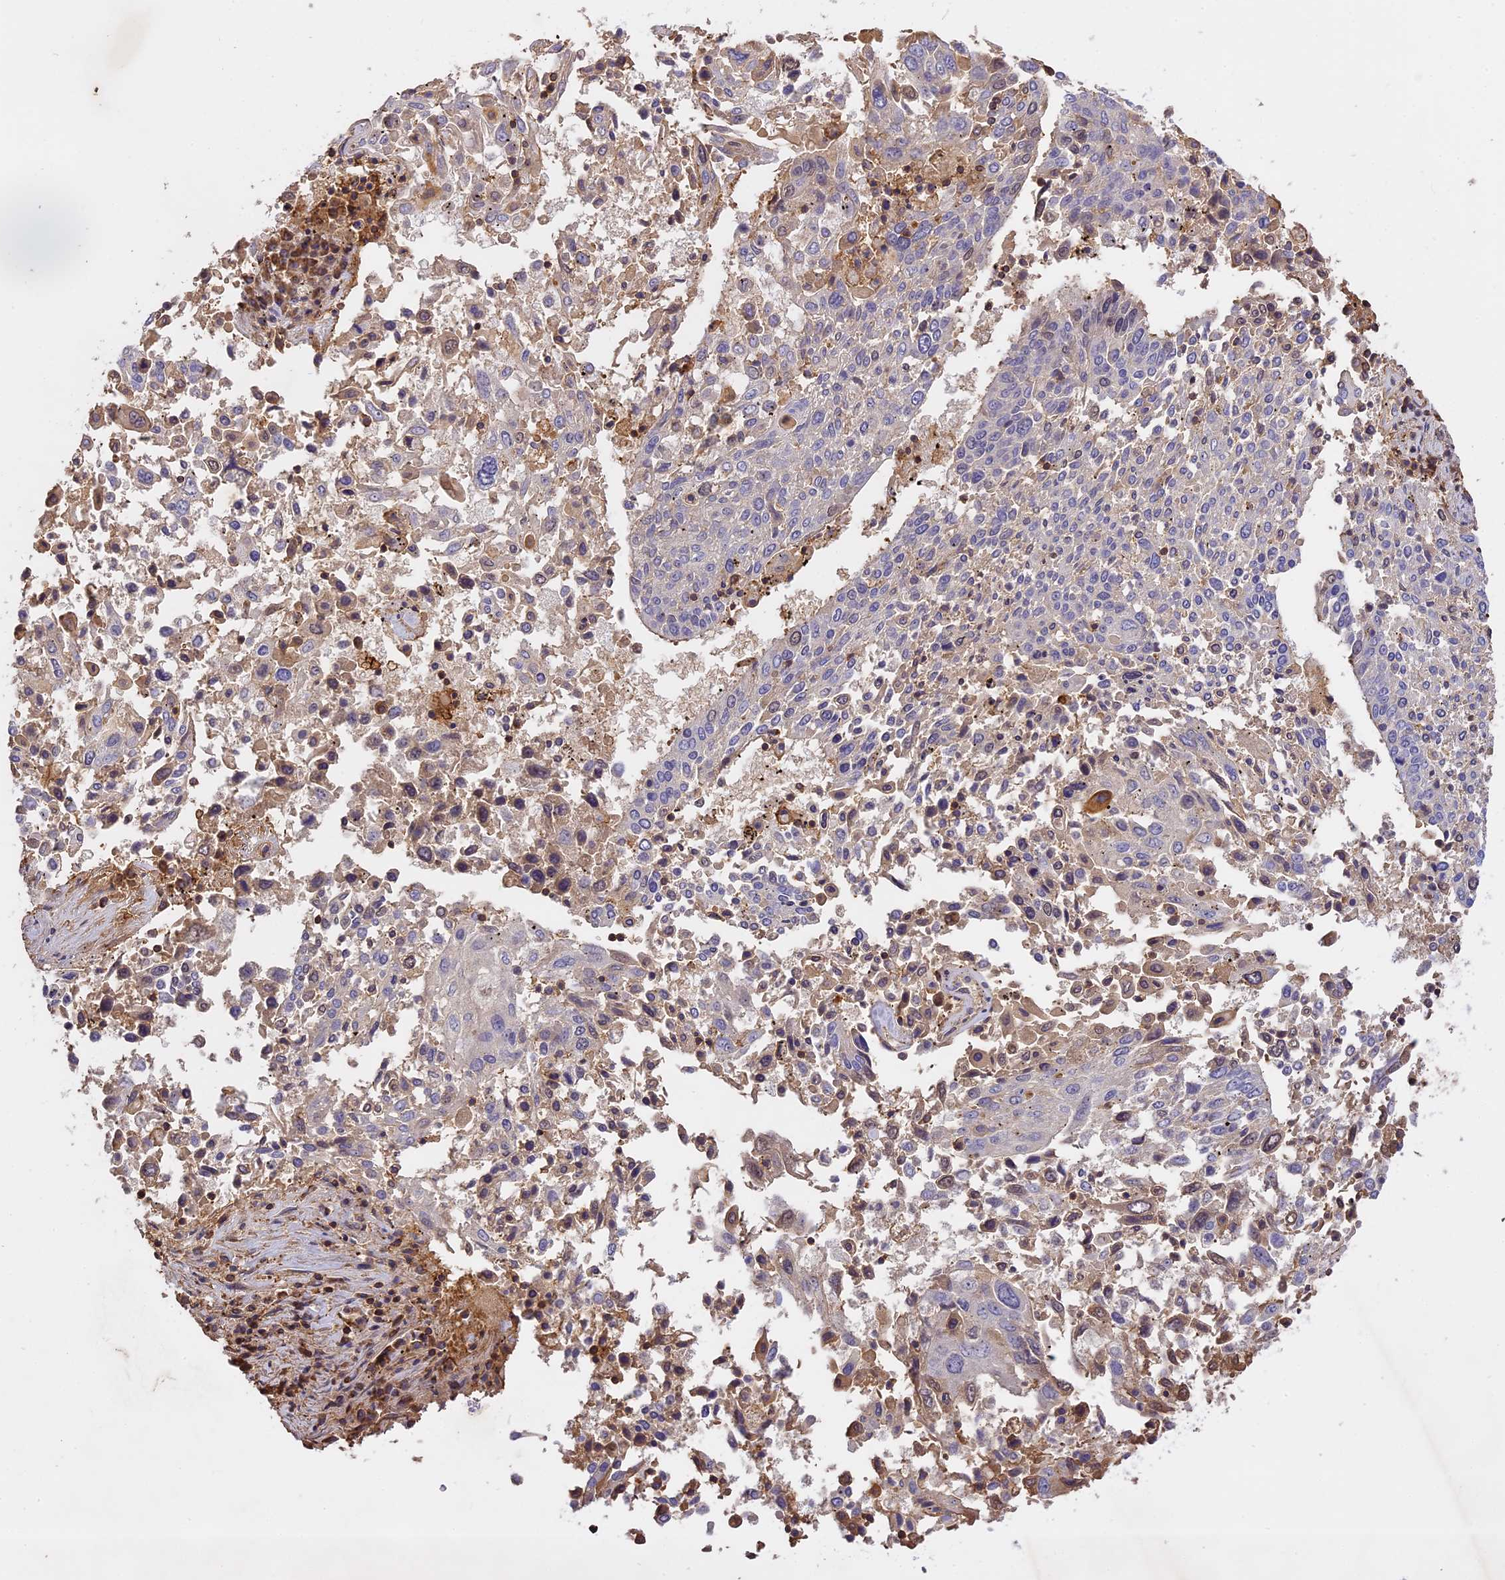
{"staining": {"intensity": "negative", "quantity": "none", "location": "none"}, "tissue": "lung cancer", "cell_type": "Tumor cells", "image_type": "cancer", "snomed": [{"axis": "morphology", "description": "Squamous cell carcinoma, NOS"}, {"axis": "topography", "description": "Lung"}], "caption": "The histopathology image shows no significant expression in tumor cells of squamous cell carcinoma (lung).", "gene": "CFAP119", "patient": {"sex": "male", "age": 65}}